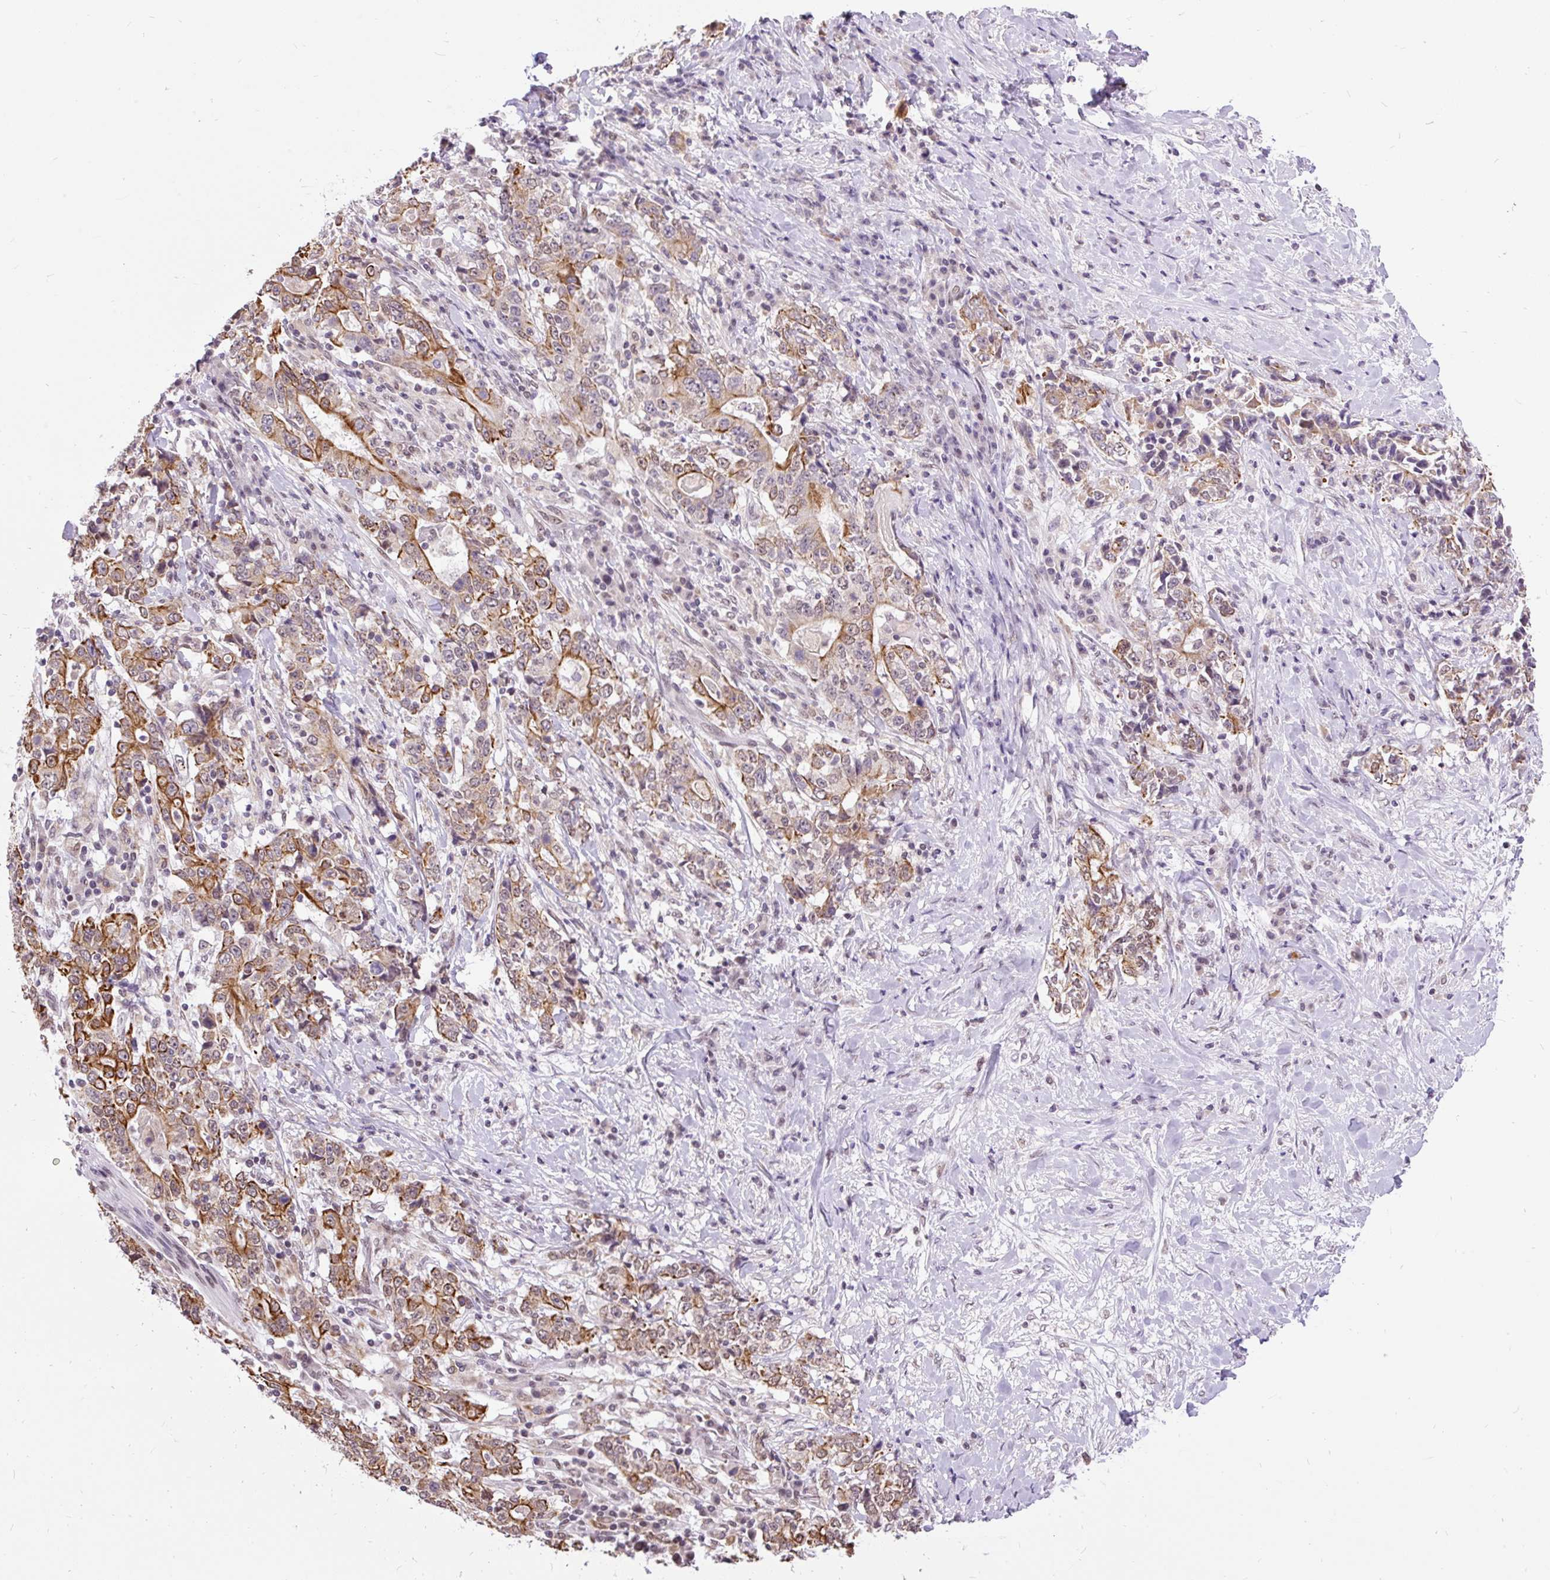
{"staining": {"intensity": "strong", "quantity": "25%-75%", "location": "cytoplasmic/membranous"}, "tissue": "stomach cancer", "cell_type": "Tumor cells", "image_type": "cancer", "snomed": [{"axis": "morphology", "description": "Normal tissue, NOS"}, {"axis": "morphology", "description": "Adenocarcinoma, NOS"}, {"axis": "topography", "description": "Stomach, upper"}, {"axis": "topography", "description": "Stomach"}], "caption": "Stomach cancer (adenocarcinoma) stained with a brown dye shows strong cytoplasmic/membranous positive staining in approximately 25%-75% of tumor cells.", "gene": "ZNF672", "patient": {"sex": "male", "age": 59}}